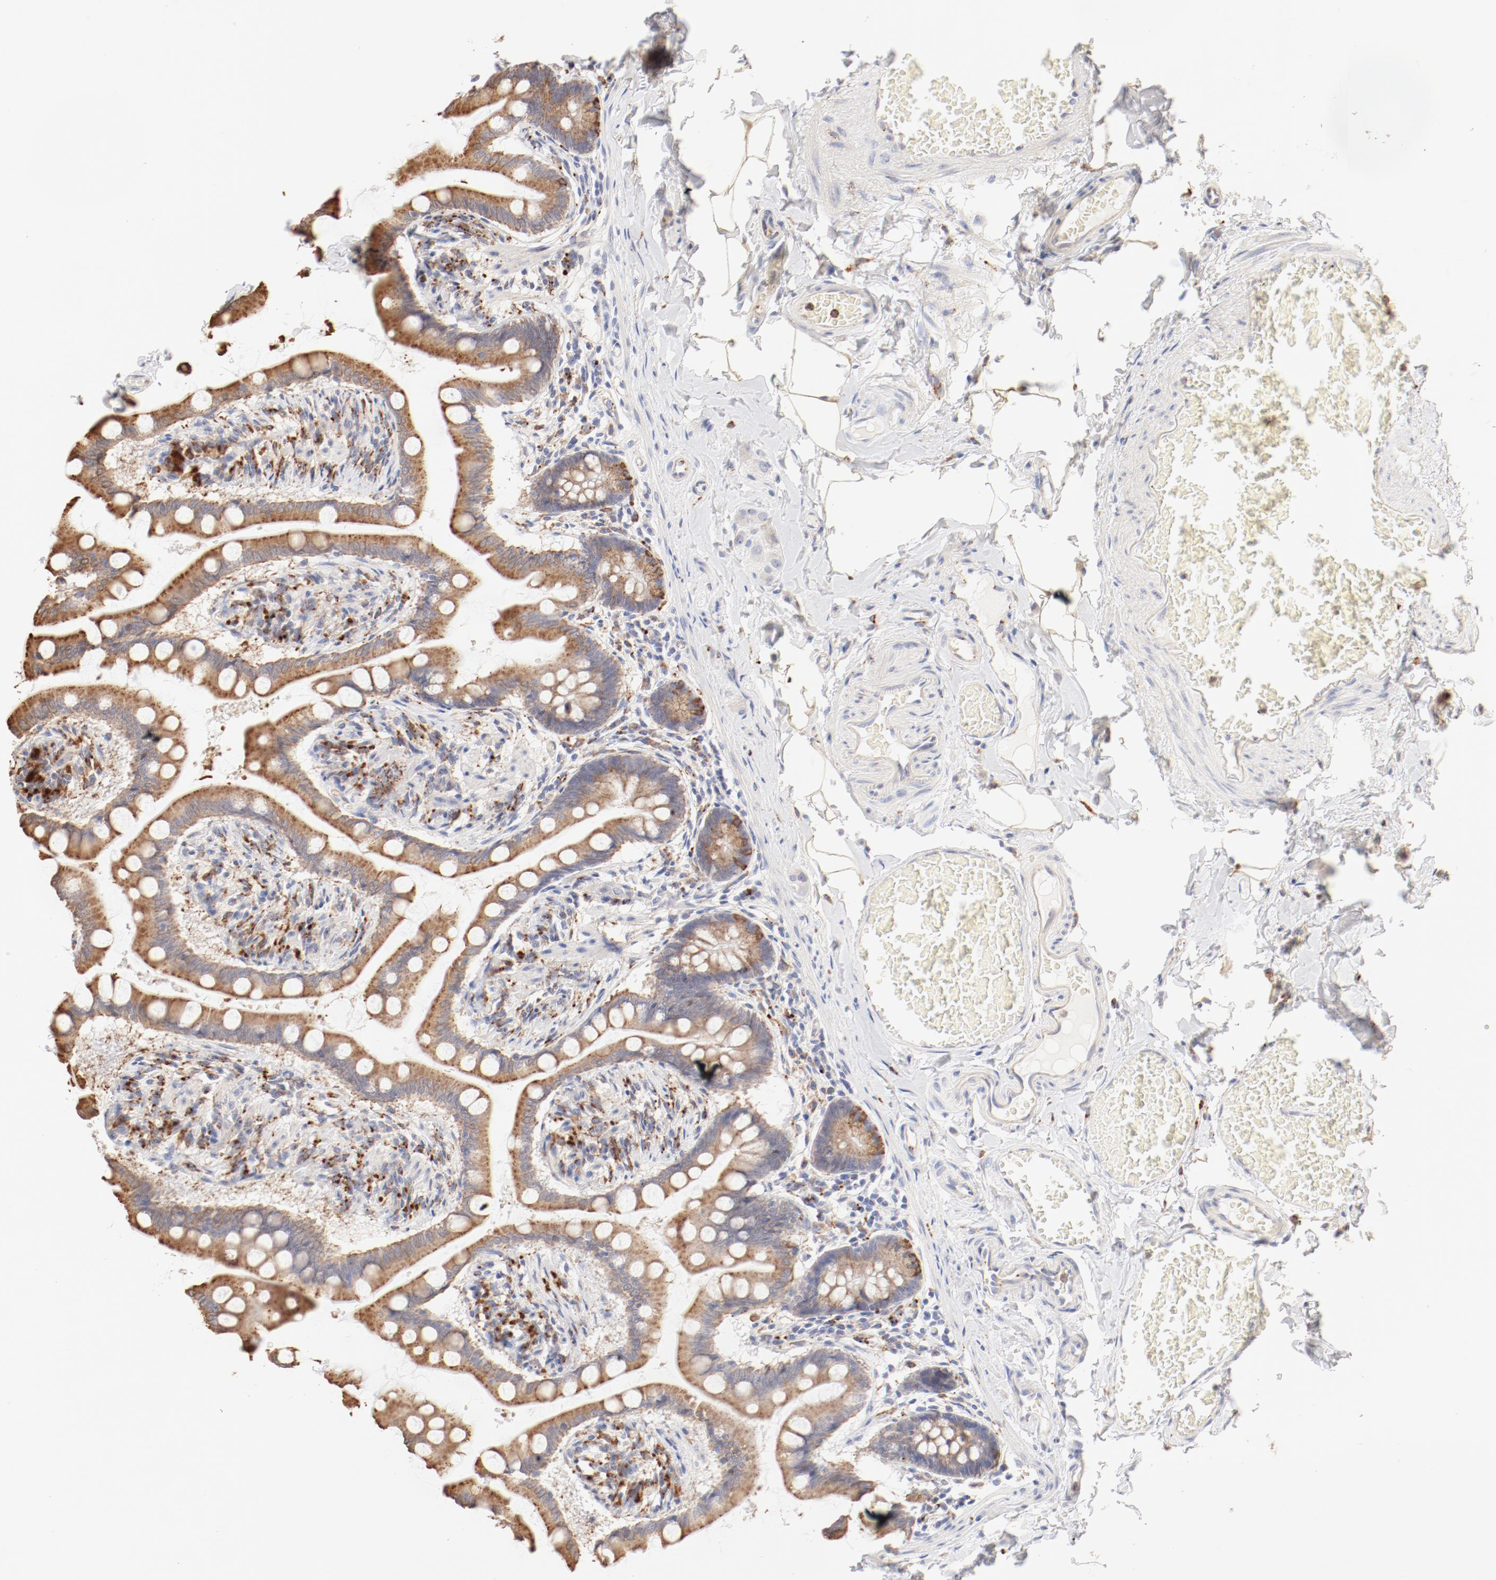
{"staining": {"intensity": "moderate", "quantity": ">75%", "location": "cytoplasmic/membranous"}, "tissue": "small intestine", "cell_type": "Glandular cells", "image_type": "normal", "snomed": [{"axis": "morphology", "description": "Normal tissue, NOS"}, {"axis": "topography", "description": "Small intestine"}], "caption": "This micrograph displays immunohistochemistry staining of unremarkable small intestine, with medium moderate cytoplasmic/membranous staining in about >75% of glandular cells.", "gene": "CTSH", "patient": {"sex": "male", "age": 41}}